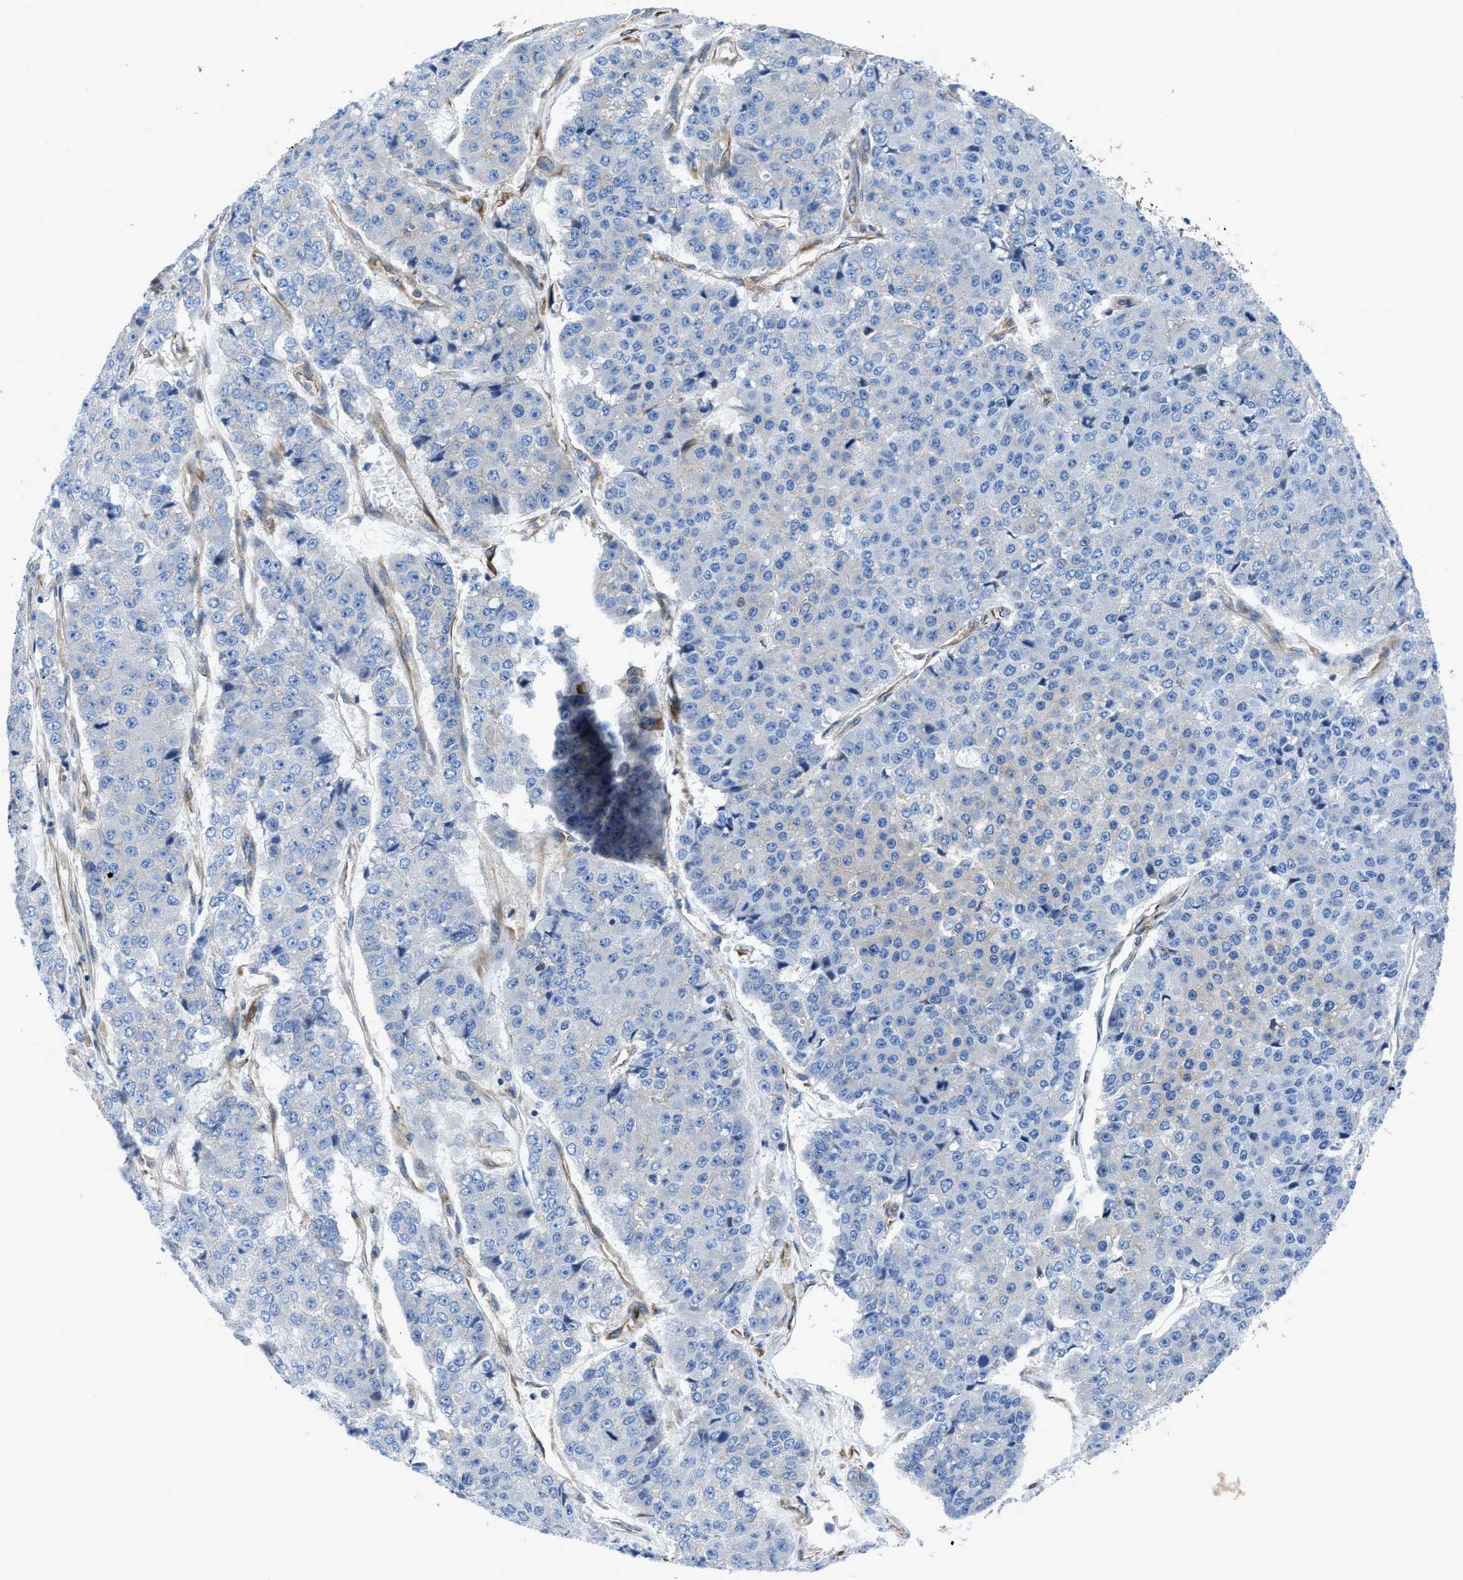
{"staining": {"intensity": "negative", "quantity": "none", "location": "none"}, "tissue": "pancreatic cancer", "cell_type": "Tumor cells", "image_type": "cancer", "snomed": [{"axis": "morphology", "description": "Adenocarcinoma, NOS"}, {"axis": "topography", "description": "Pancreas"}], "caption": "High power microscopy micrograph of an immunohistochemistry (IHC) histopathology image of pancreatic adenocarcinoma, revealing no significant positivity in tumor cells. (DAB IHC, high magnification).", "gene": "DMAC1", "patient": {"sex": "male", "age": 50}}